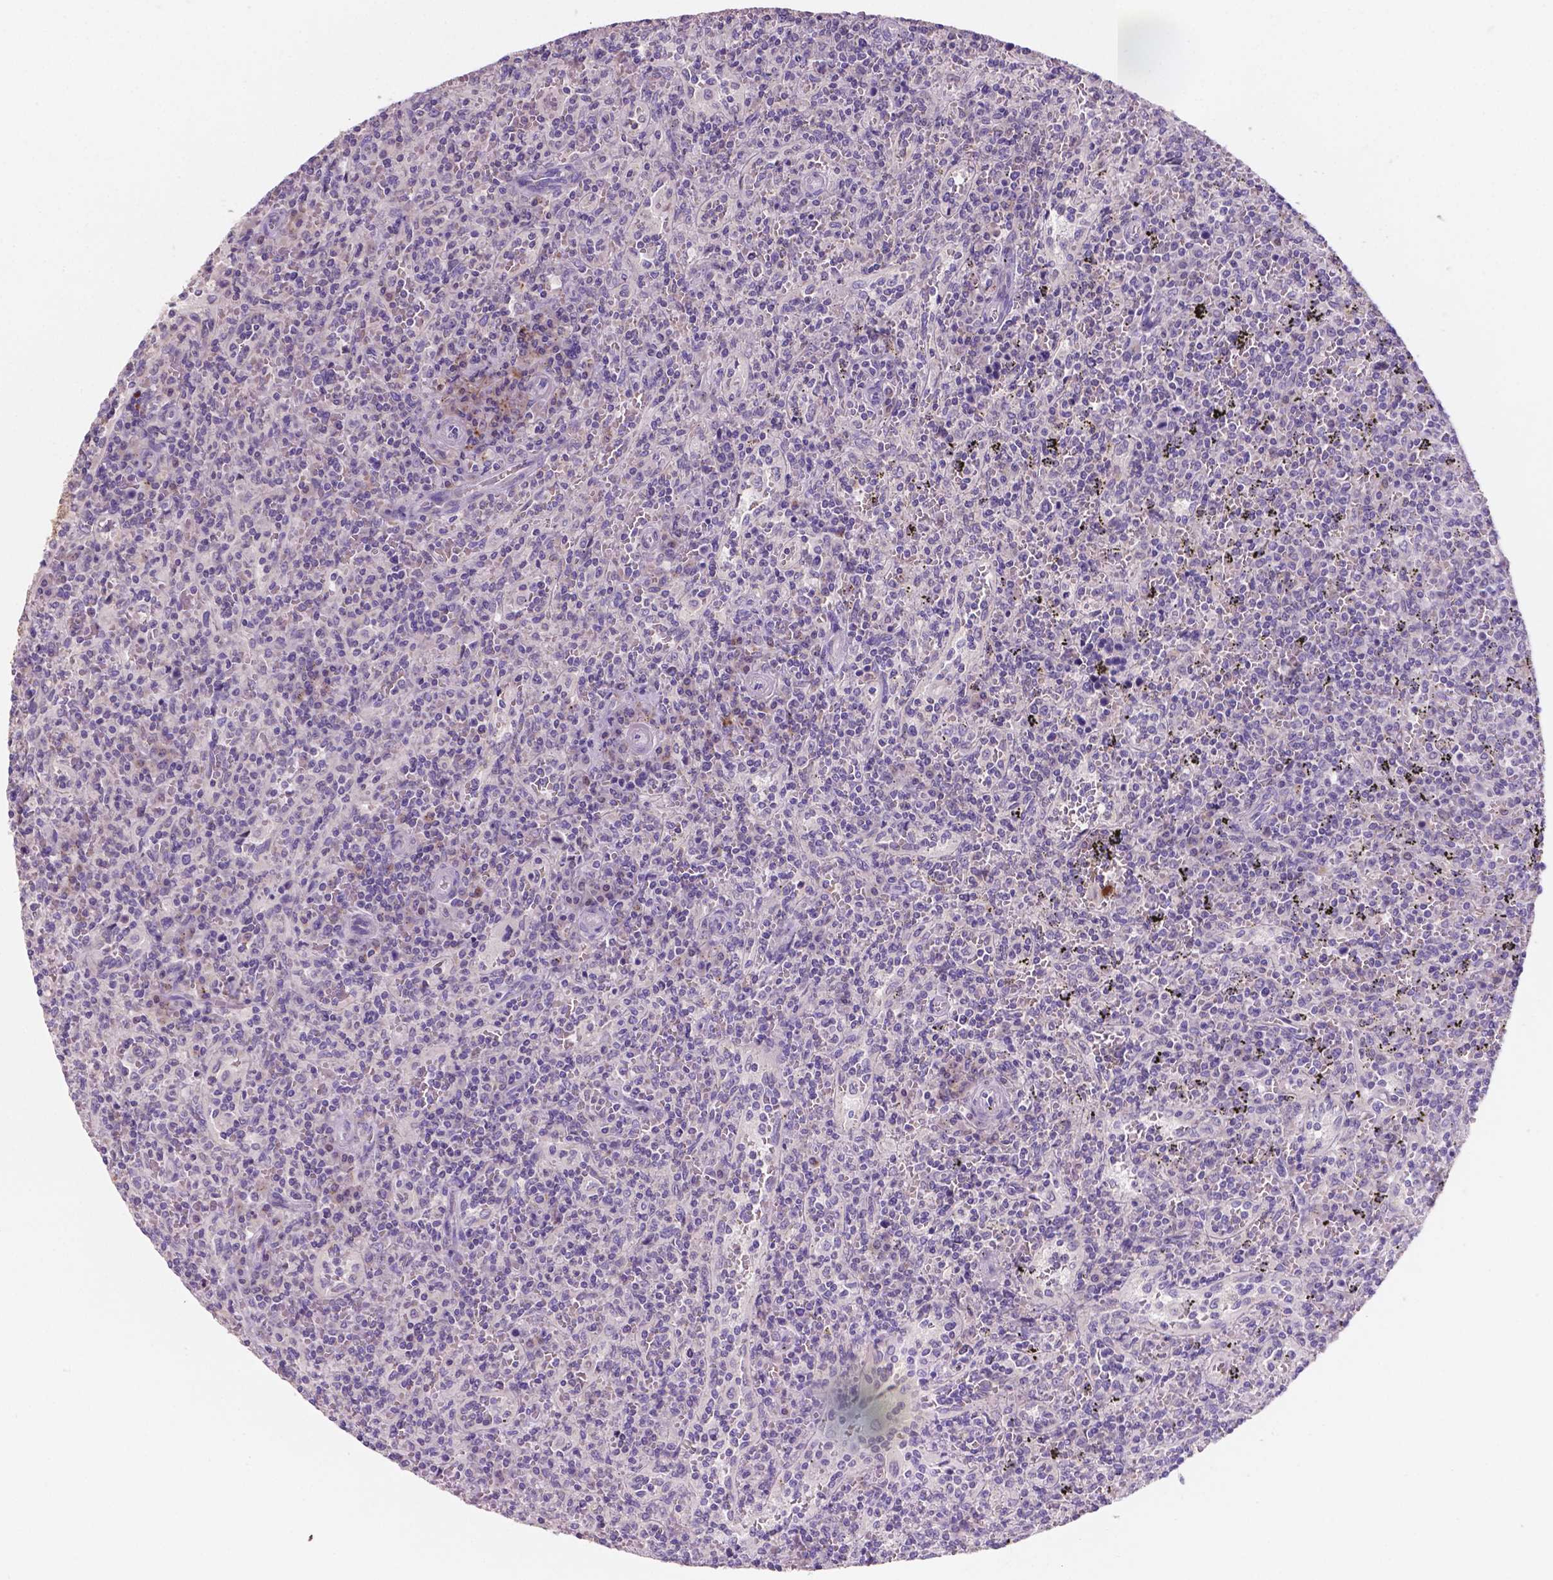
{"staining": {"intensity": "negative", "quantity": "none", "location": "none"}, "tissue": "lymphoma", "cell_type": "Tumor cells", "image_type": "cancer", "snomed": [{"axis": "morphology", "description": "Malignant lymphoma, non-Hodgkin's type, Low grade"}, {"axis": "topography", "description": "Spleen"}], "caption": "Human malignant lymphoma, non-Hodgkin's type (low-grade) stained for a protein using immunohistochemistry exhibits no staining in tumor cells.", "gene": "MKRN2OS", "patient": {"sex": "male", "age": 62}}